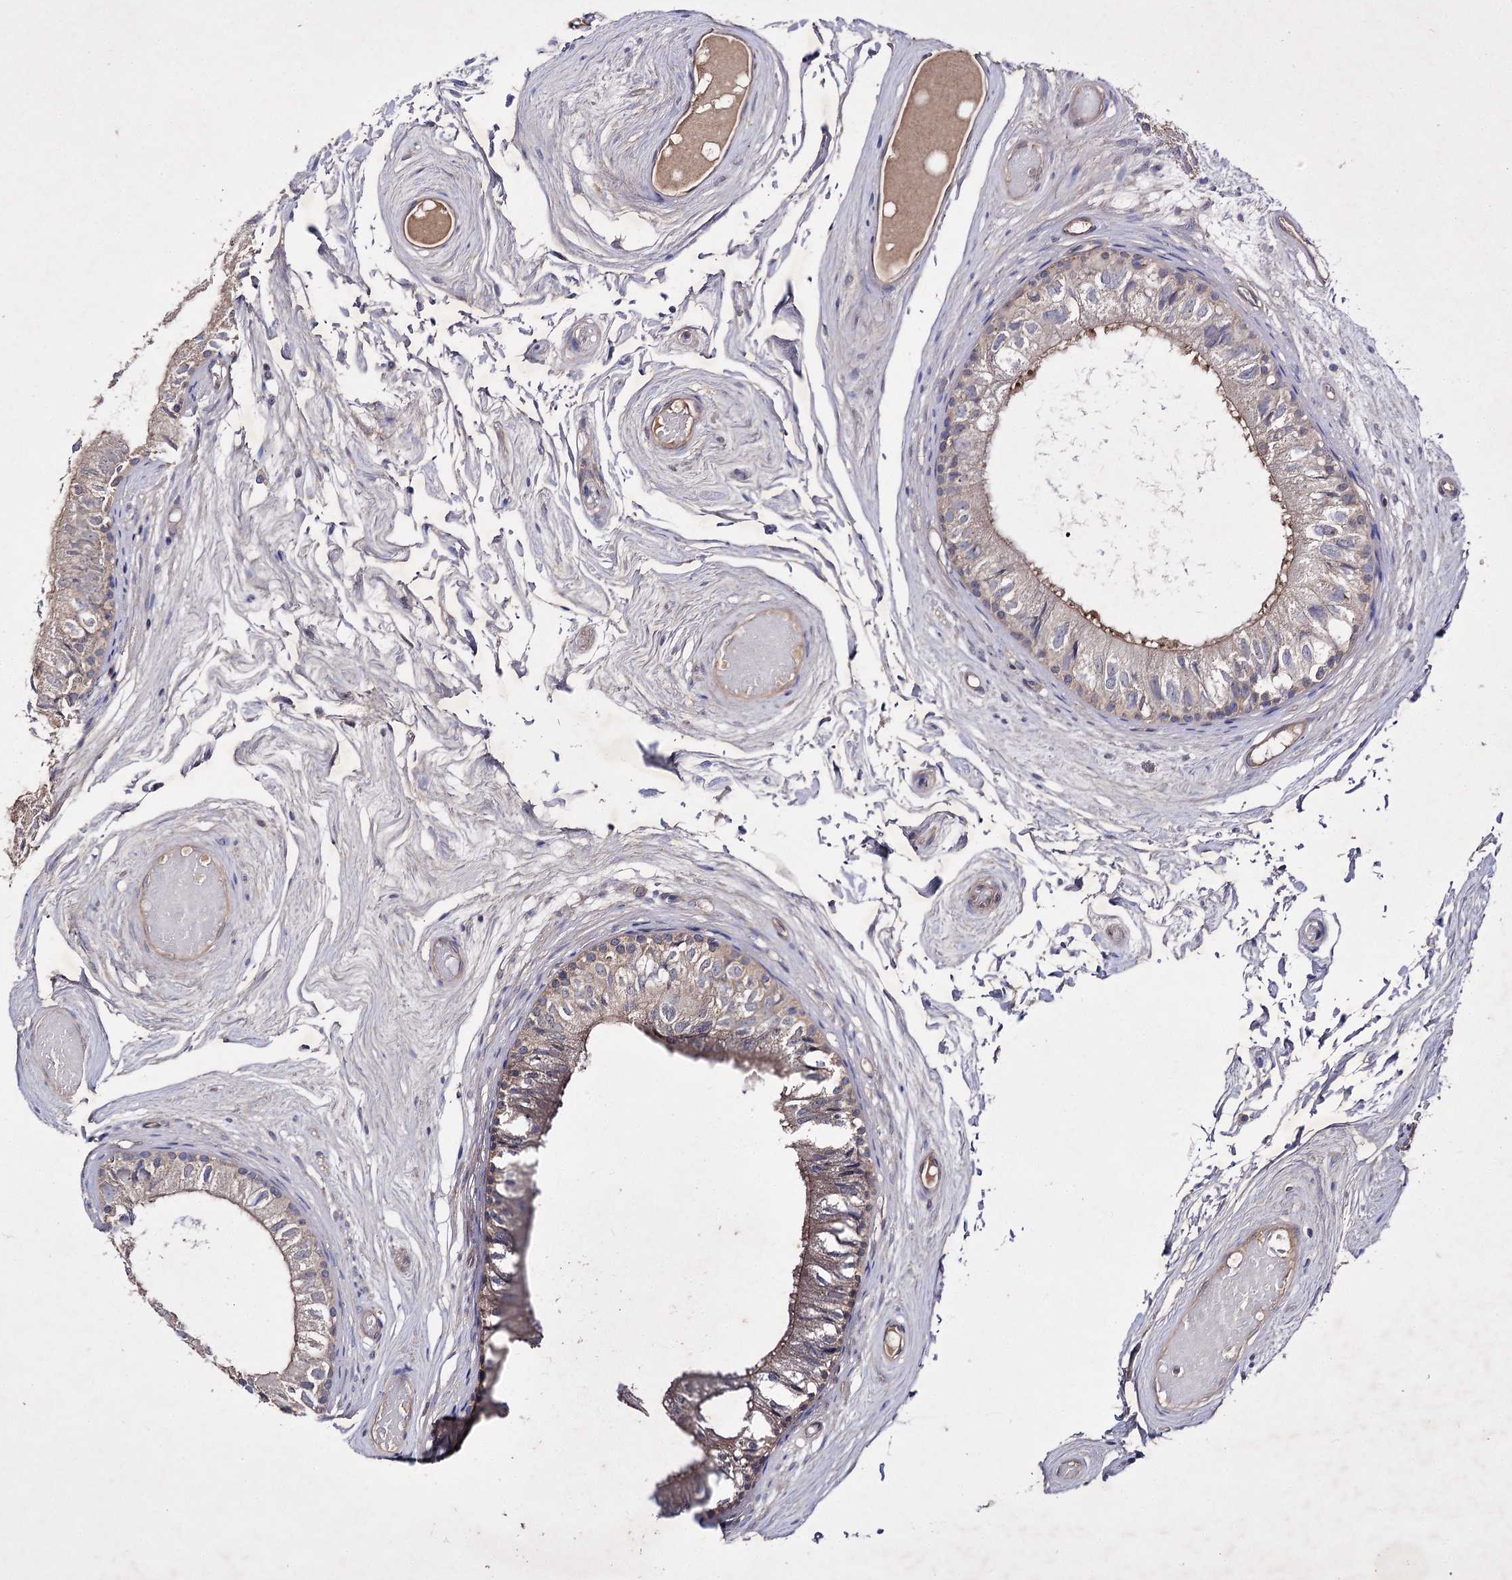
{"staining": {"intensity": "moderate", "quantity": "25%-75%", "location": "cytoplasmic/membranous"}, "tissue": "epididymis", "cell_type": "Glandular cells", "image_type": "normal", "snomed": [{"axis": "morphology", "description": "Normal tissue, NOS"}, {"axis": "topography", "description": "Epididymis"}], "caption": "Immunohistochemistry photomicrograph of unremarkable epididymis stained for a protein (brown), which demonstrates medium levels of moderate cytoplasmic/membranous positivity in about 25%-75% of glandular cells.", "gene": "BCR", "patient": {"sex": "male", "age": 79}}